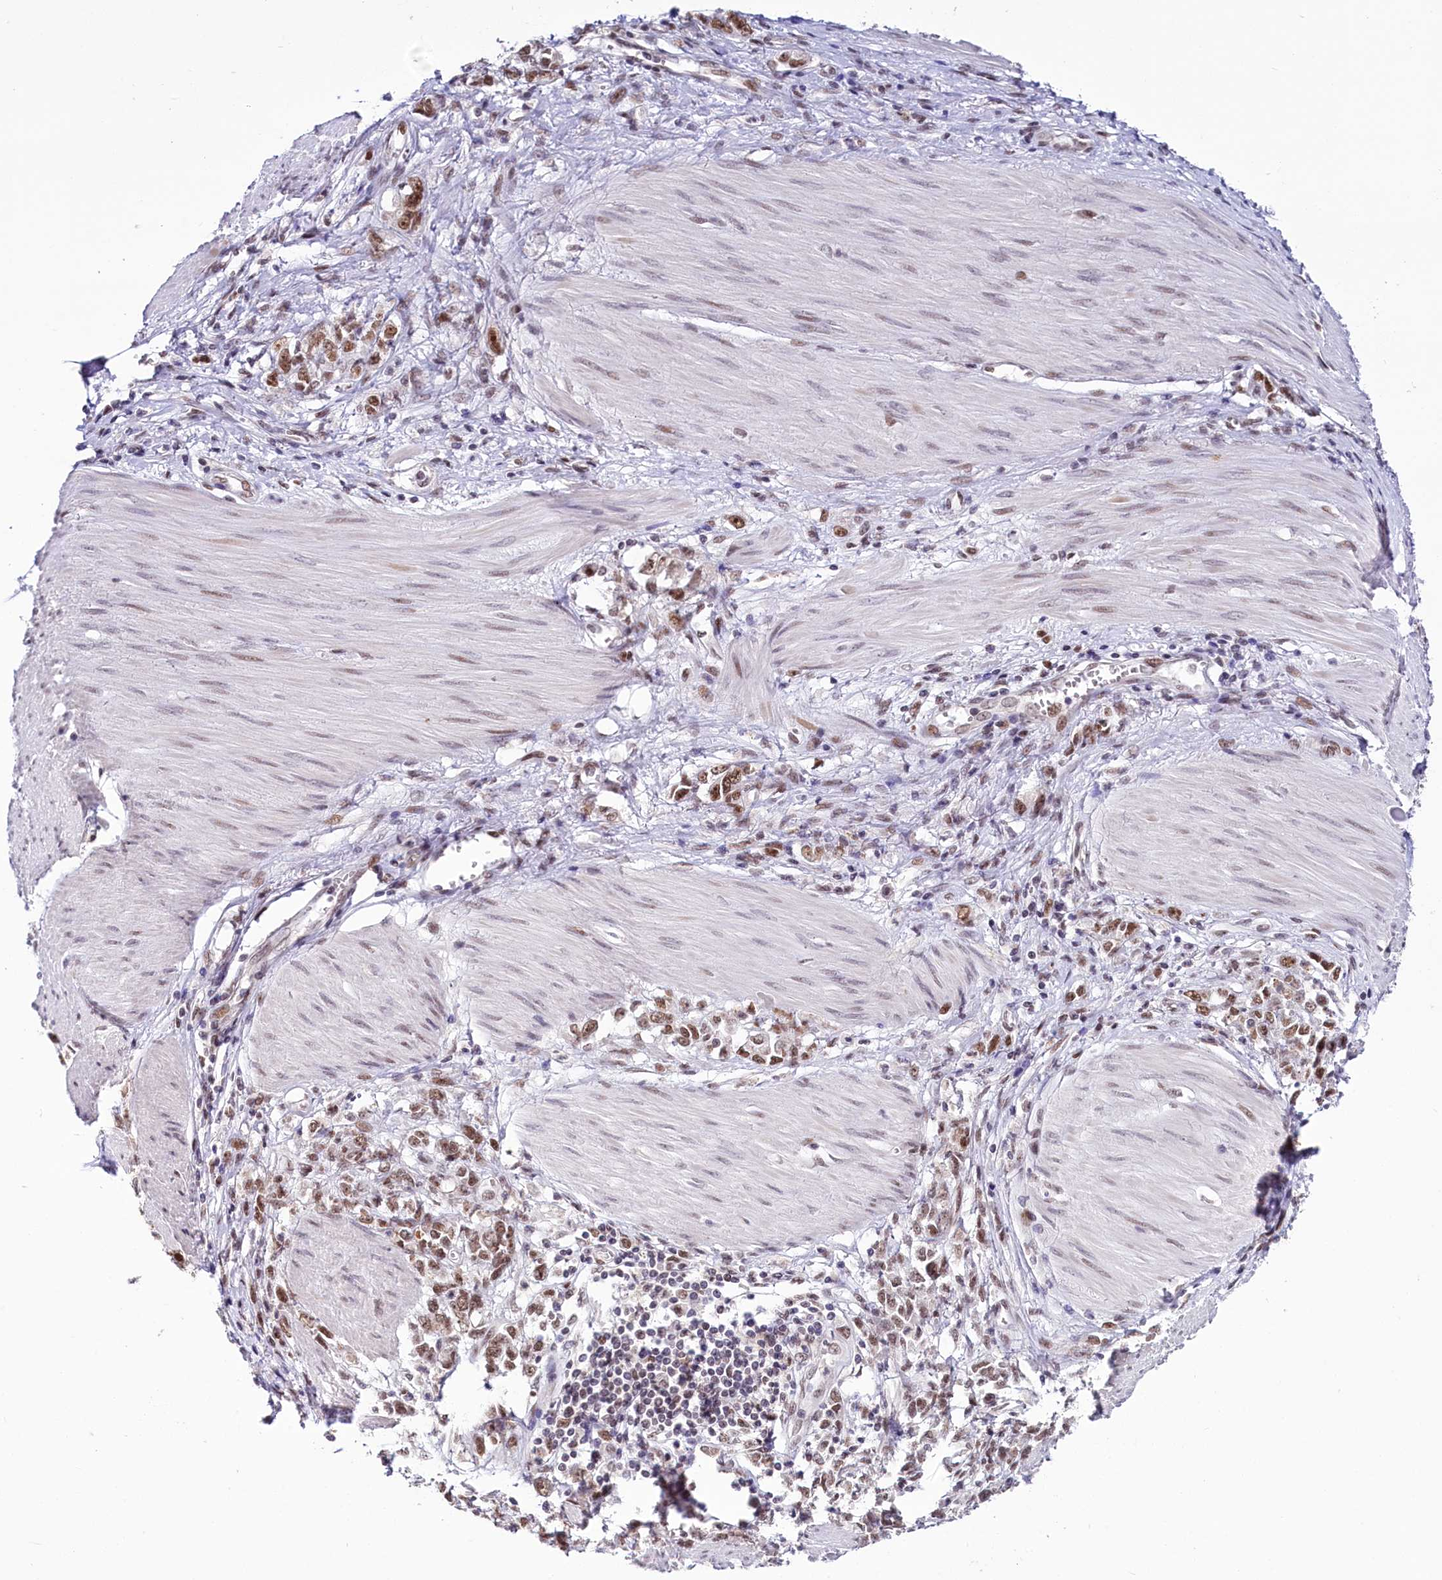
{"staining": {"intensity": "moderate", "quantity": ">75%", "location": "nuclear"}, "tissue": "stomach cancer", "cell_type": "Tumor cells", "image_type": "cancer", "snomed": [{"axis": "morphology", "description": "Adenocarcinoma, NOS"}, {"axis": "topography", "description": "Stomach"}], "caption": "About >75% of tumor cells in human stomach cancer exhibit moderate nuclear protein staining as visualized by brown immunohistochemical staining.", "gene": "SCAF11", "patient": {"sex": "female", "age": 76}}